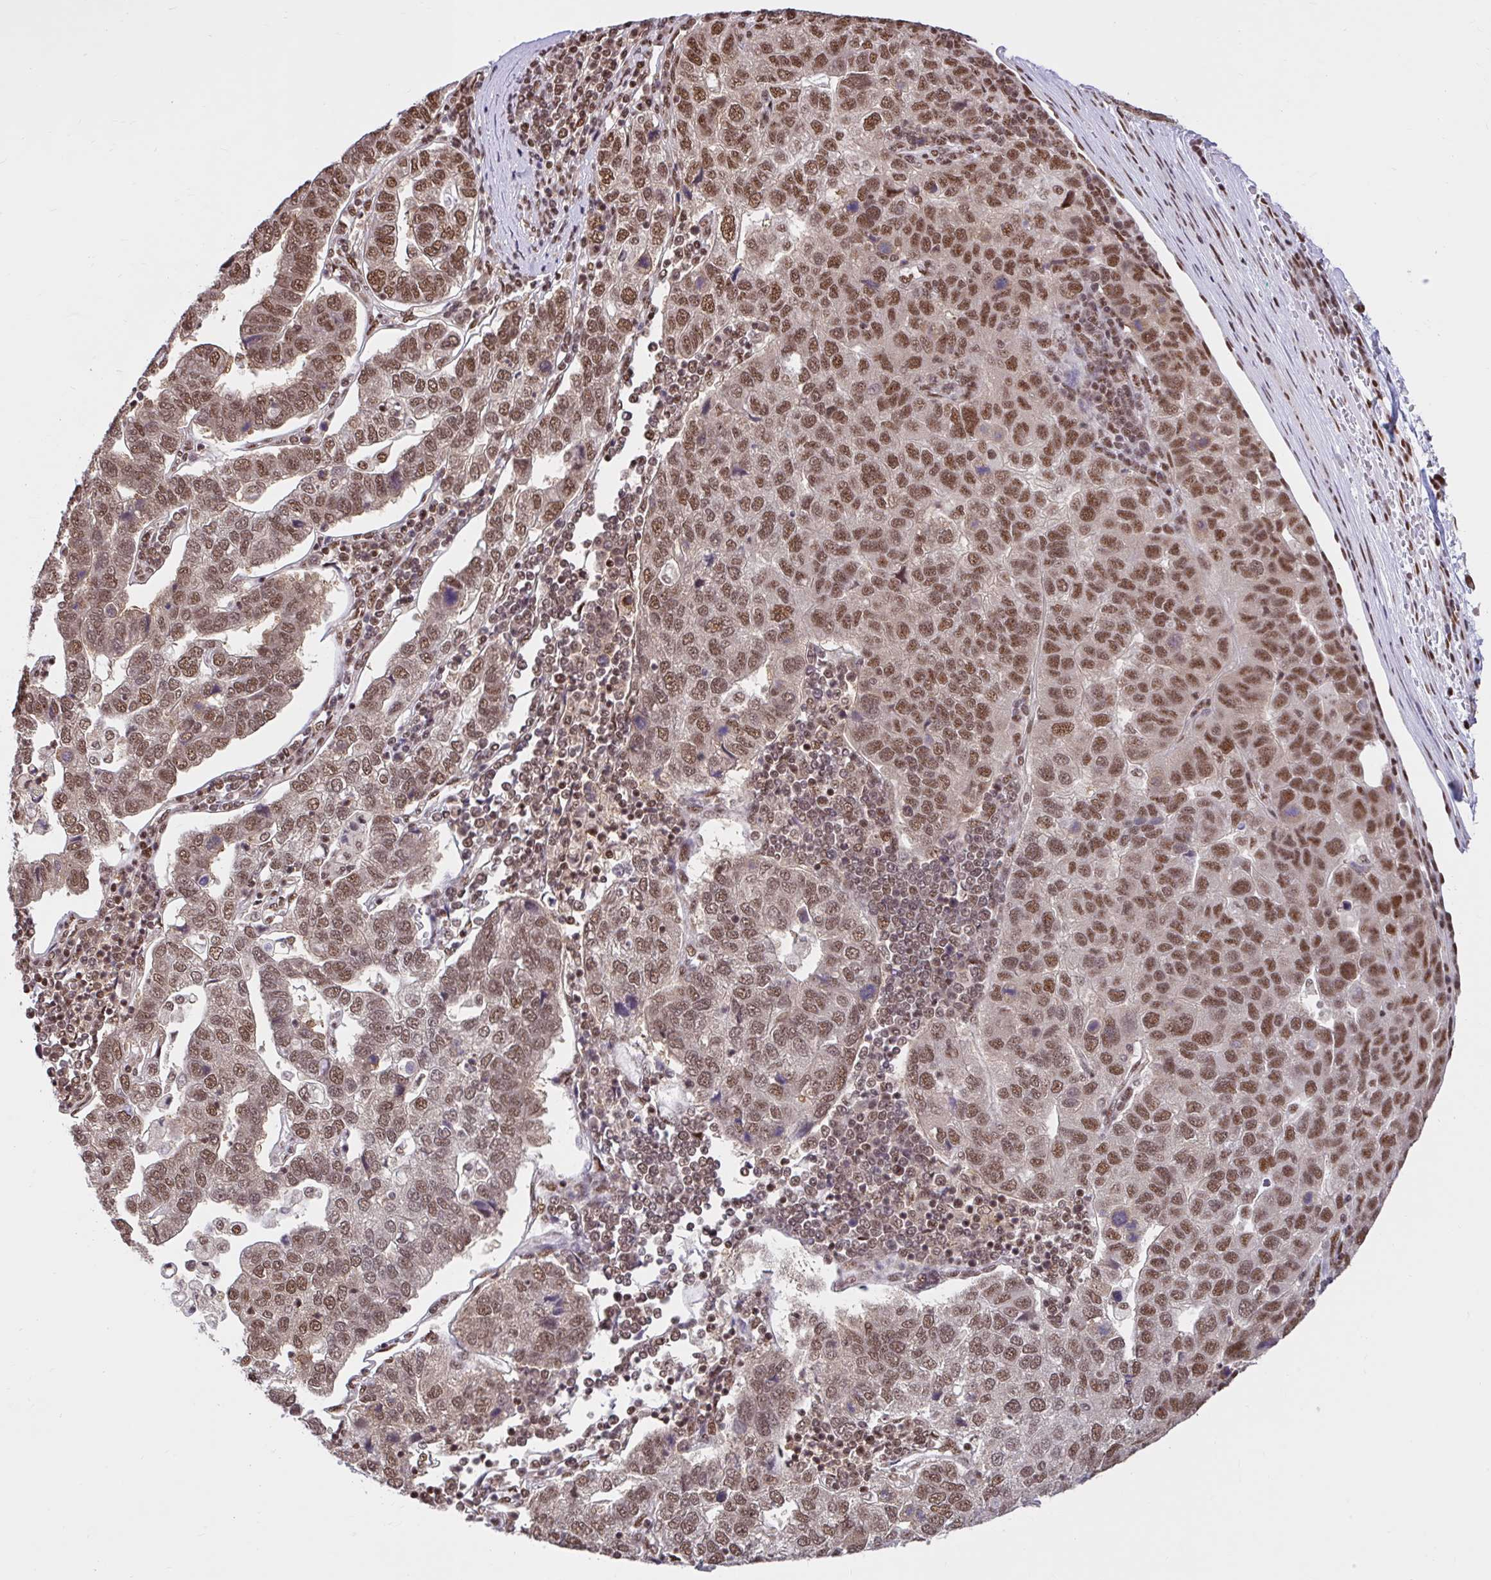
{"staining": {"intensity": "moderate", "quantity": ">75%", "location": "nuclear"}, "tissue": "pancreatic cancer", "cell_type": "Tumor cells", "image_type": "cancer", "snomed": [{"axis": "morphology", "description": "Adenocarcinoma, NOS"}, {"axis": "topography", "description": "Pancreas"}], "caption": "Moderate nuclear staining is appreciated in about >75% of tumor cells in adenocarcinoma (pancreatic).", "gene": "ABCA9", "patient": {"sex": "female", "age": 61}}